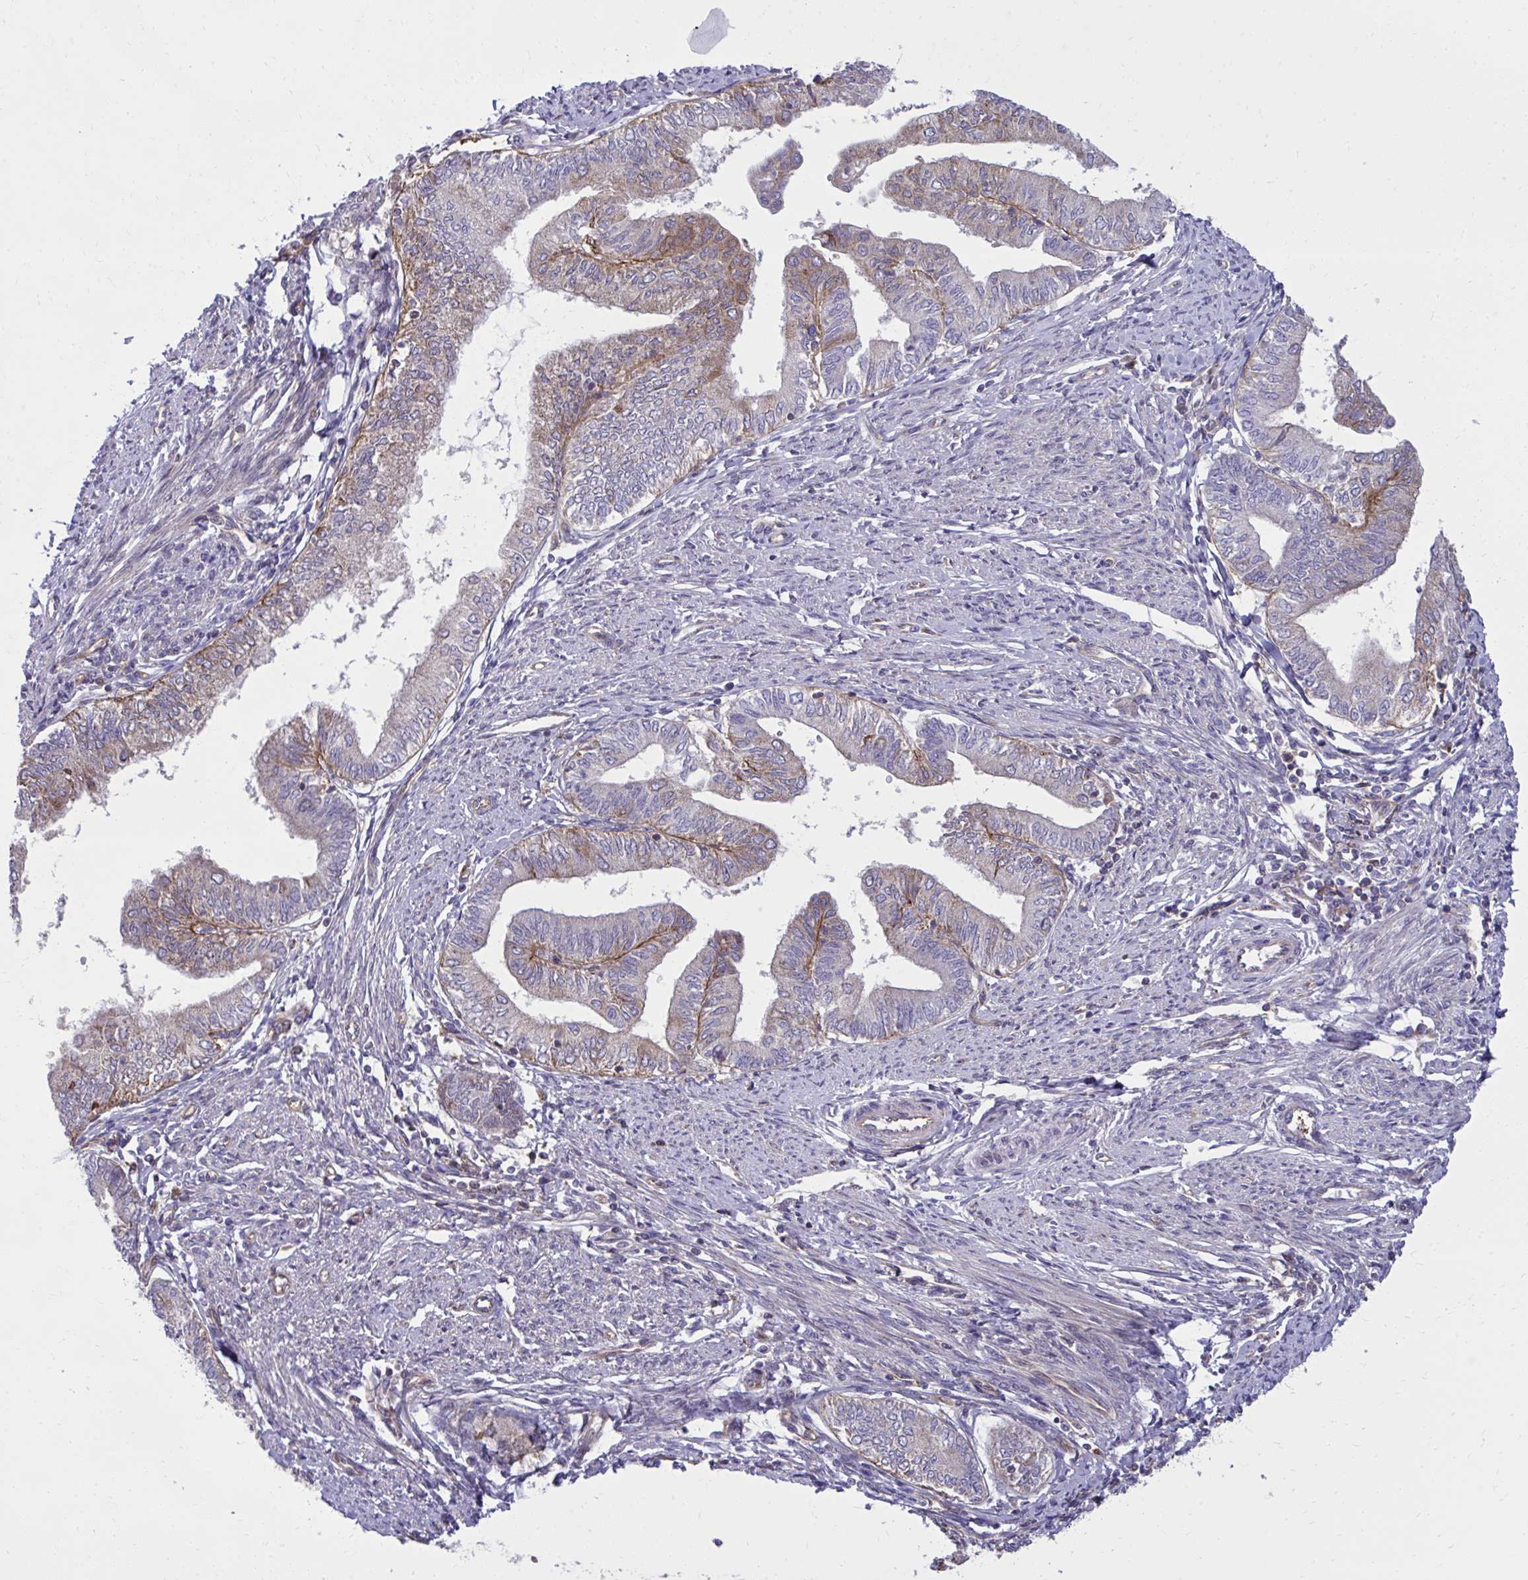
{"staining": {"intensity": "negative", "quantity": "none", "location": "none"}, "tissue": "endometrial cancer", "cell_type": "Tumor cells", "image_type": "cancer", "snomed": [{"axis": "morphology", "description": "Adenocarcinoma, NOS"}, {"axis": "topography", "description": "Endometrium"}], "caption": "Tumor cells show no significant positivity in endometrial cancer (adenocarcinoma). (Brightfield microscopy of DAB (3,3'-diaminobenzidine) immunohistochemistry at high magnification).", "gene": "NMNAT3", "patient": {"sex": "female", "age": 66}}